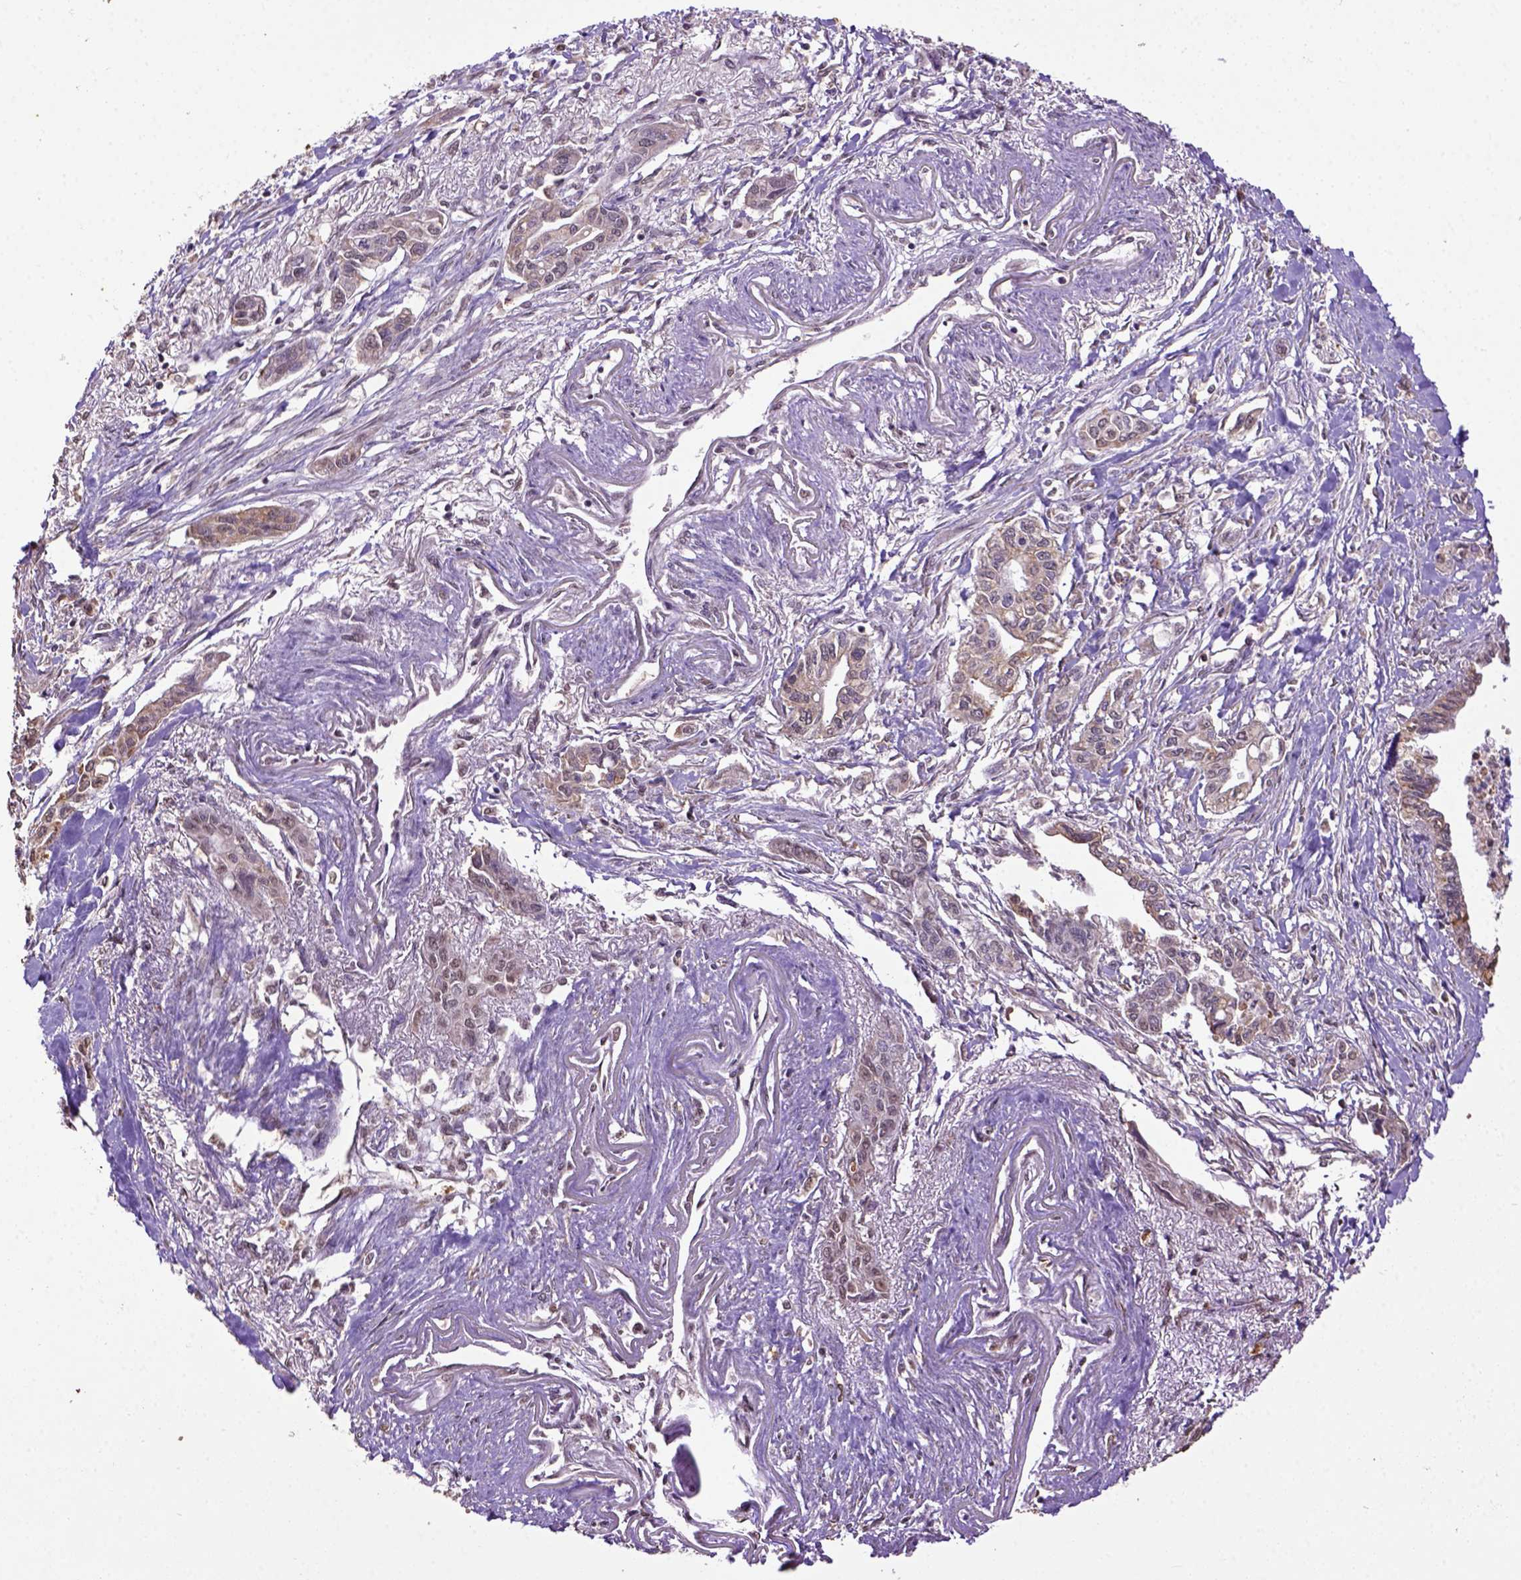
{"staining": {"intensity": "weak", "quantity": ">75%", "location": "cytoplasmic/membranous"}, "tissue": "pancreatic cancer", "cell_type": "Tumor cells", "image_type": "cancer", "snomed": [{"axis": "morphology", "description": "Adenocarcinoma, NOS"}, {"axis": "topography", "description": "Pancreas"}], "caption": "A histopathology image of pancreatic adenocarcinoma stained for a protein reveals weak cytoplasmic/membranous brown staining in tumor cells.", "gene": "WDR17", "patient": {"sex": "male", "age": 60}}